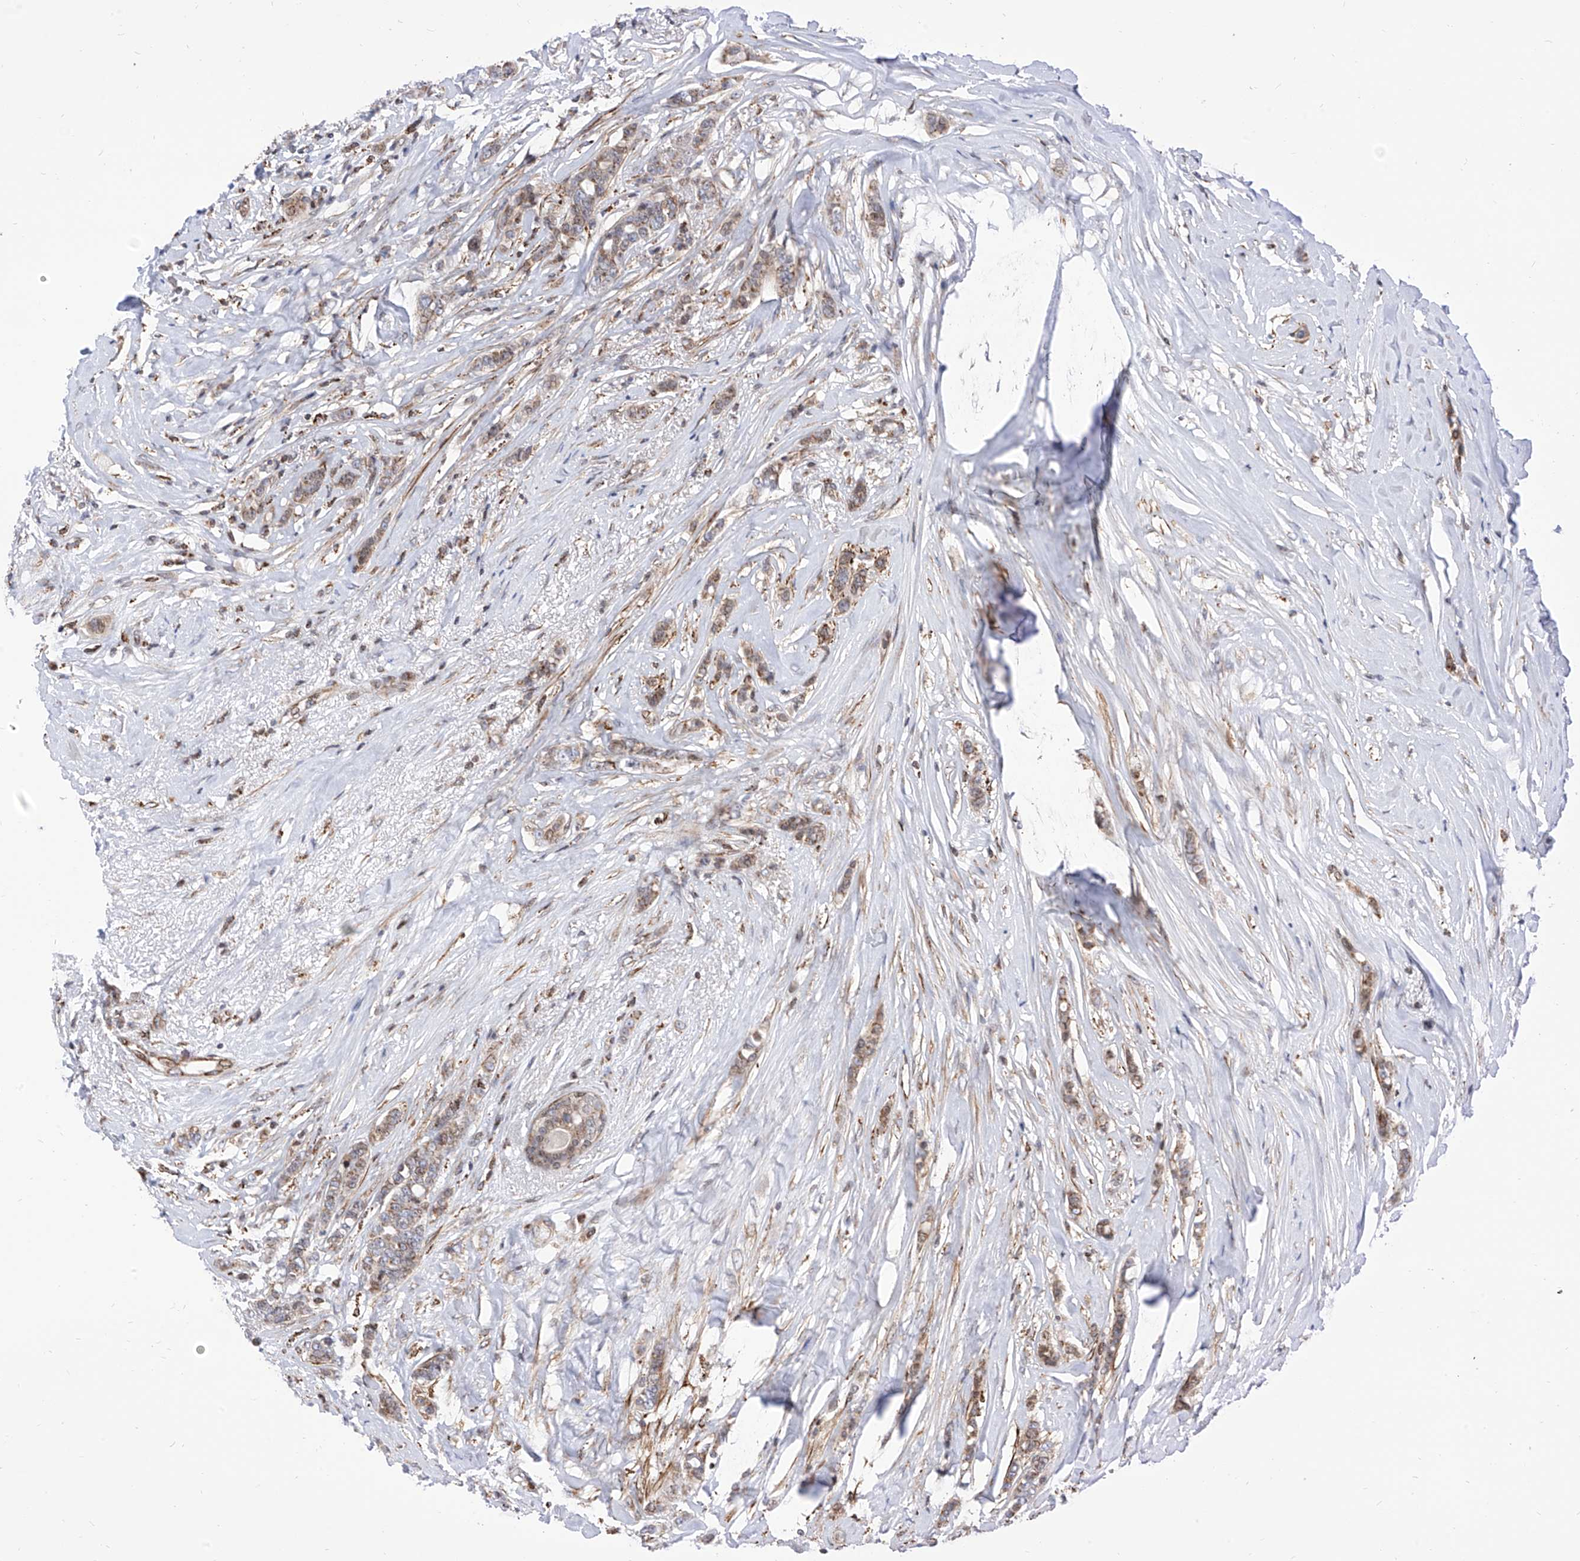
{"staining": {"intensity": "weak", "quantity": ">75%", "location": "cytoplasmic/membranous"}, "tissue": "breast cancer", "cell_type": "Tumor cells", "image_type": "cancer", "snomed": [{"axis": "morphology", "description": "Lobular carcinoma"}, {"axis": "topography", "description": "Breast"}], "caption": "This is an image of immunohistochemistry staining of breast cancer, which shows weak positivity in the cytoplasmic/membranous of tumor cells.", "gene": "TTLL8", "patient": {"sex": "female", "age": 51}}